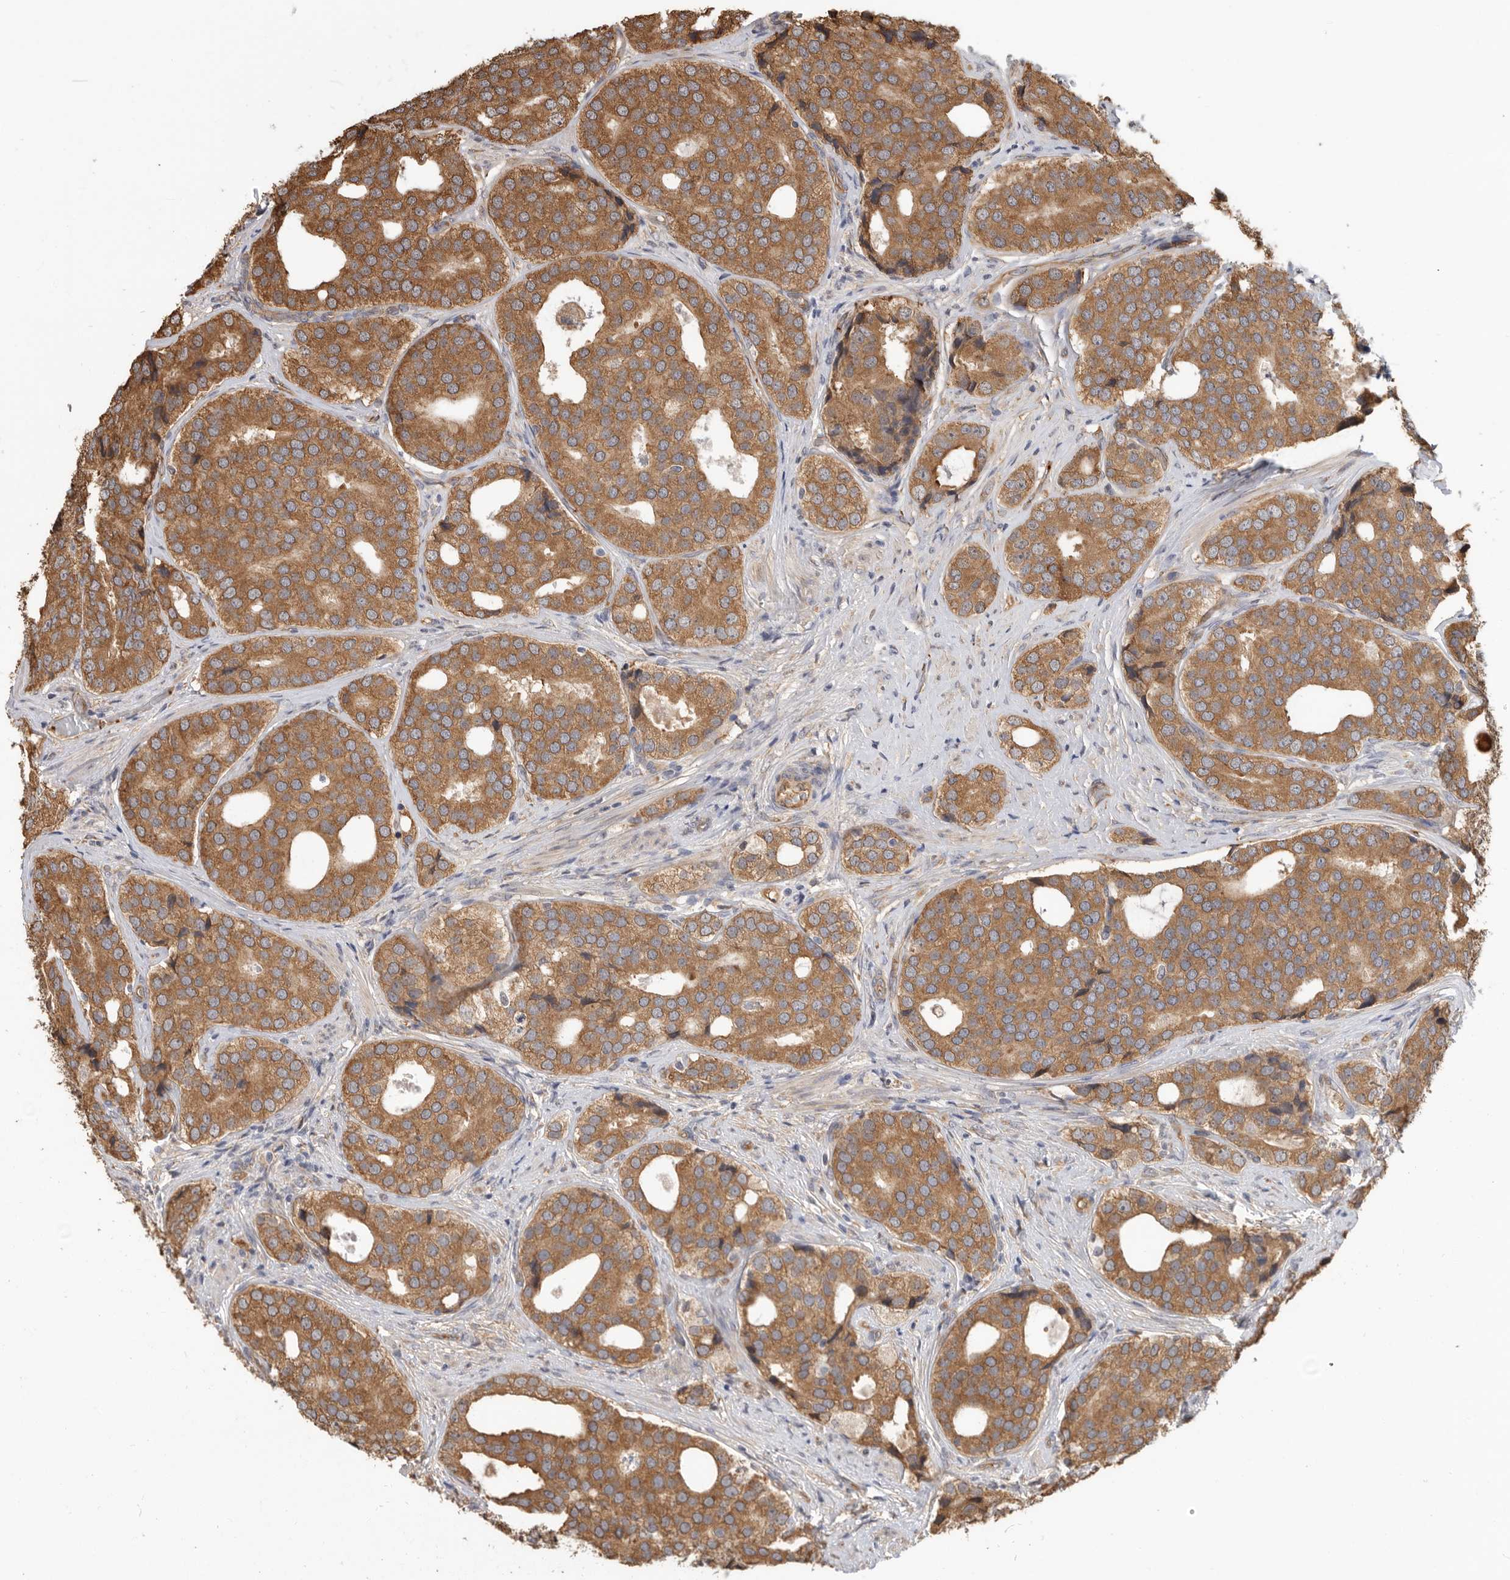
{"staining": {"intensity": "moderate", "quantity": ">75%", "location": "cytoplasmic/membranous"}, "tissue": "prostate cancer", "cell_type": "Tumor cells", "image_type": "cancer", "snomed": [{"axis": "morphology", "description": "Adenocarcinoma, High grade"}, {"axis": "topography", "description": "Prostate"}], "caption": "Protein staining displays moderate cytoplasmic/membranous expression in about >75% of tumor cells in prostate cancer. Ihc stains the protein of interest in brown and the nuclei are stained blue.", "gene": "CDC42BPB", "patient": {"sex": "male", "age": 56}}